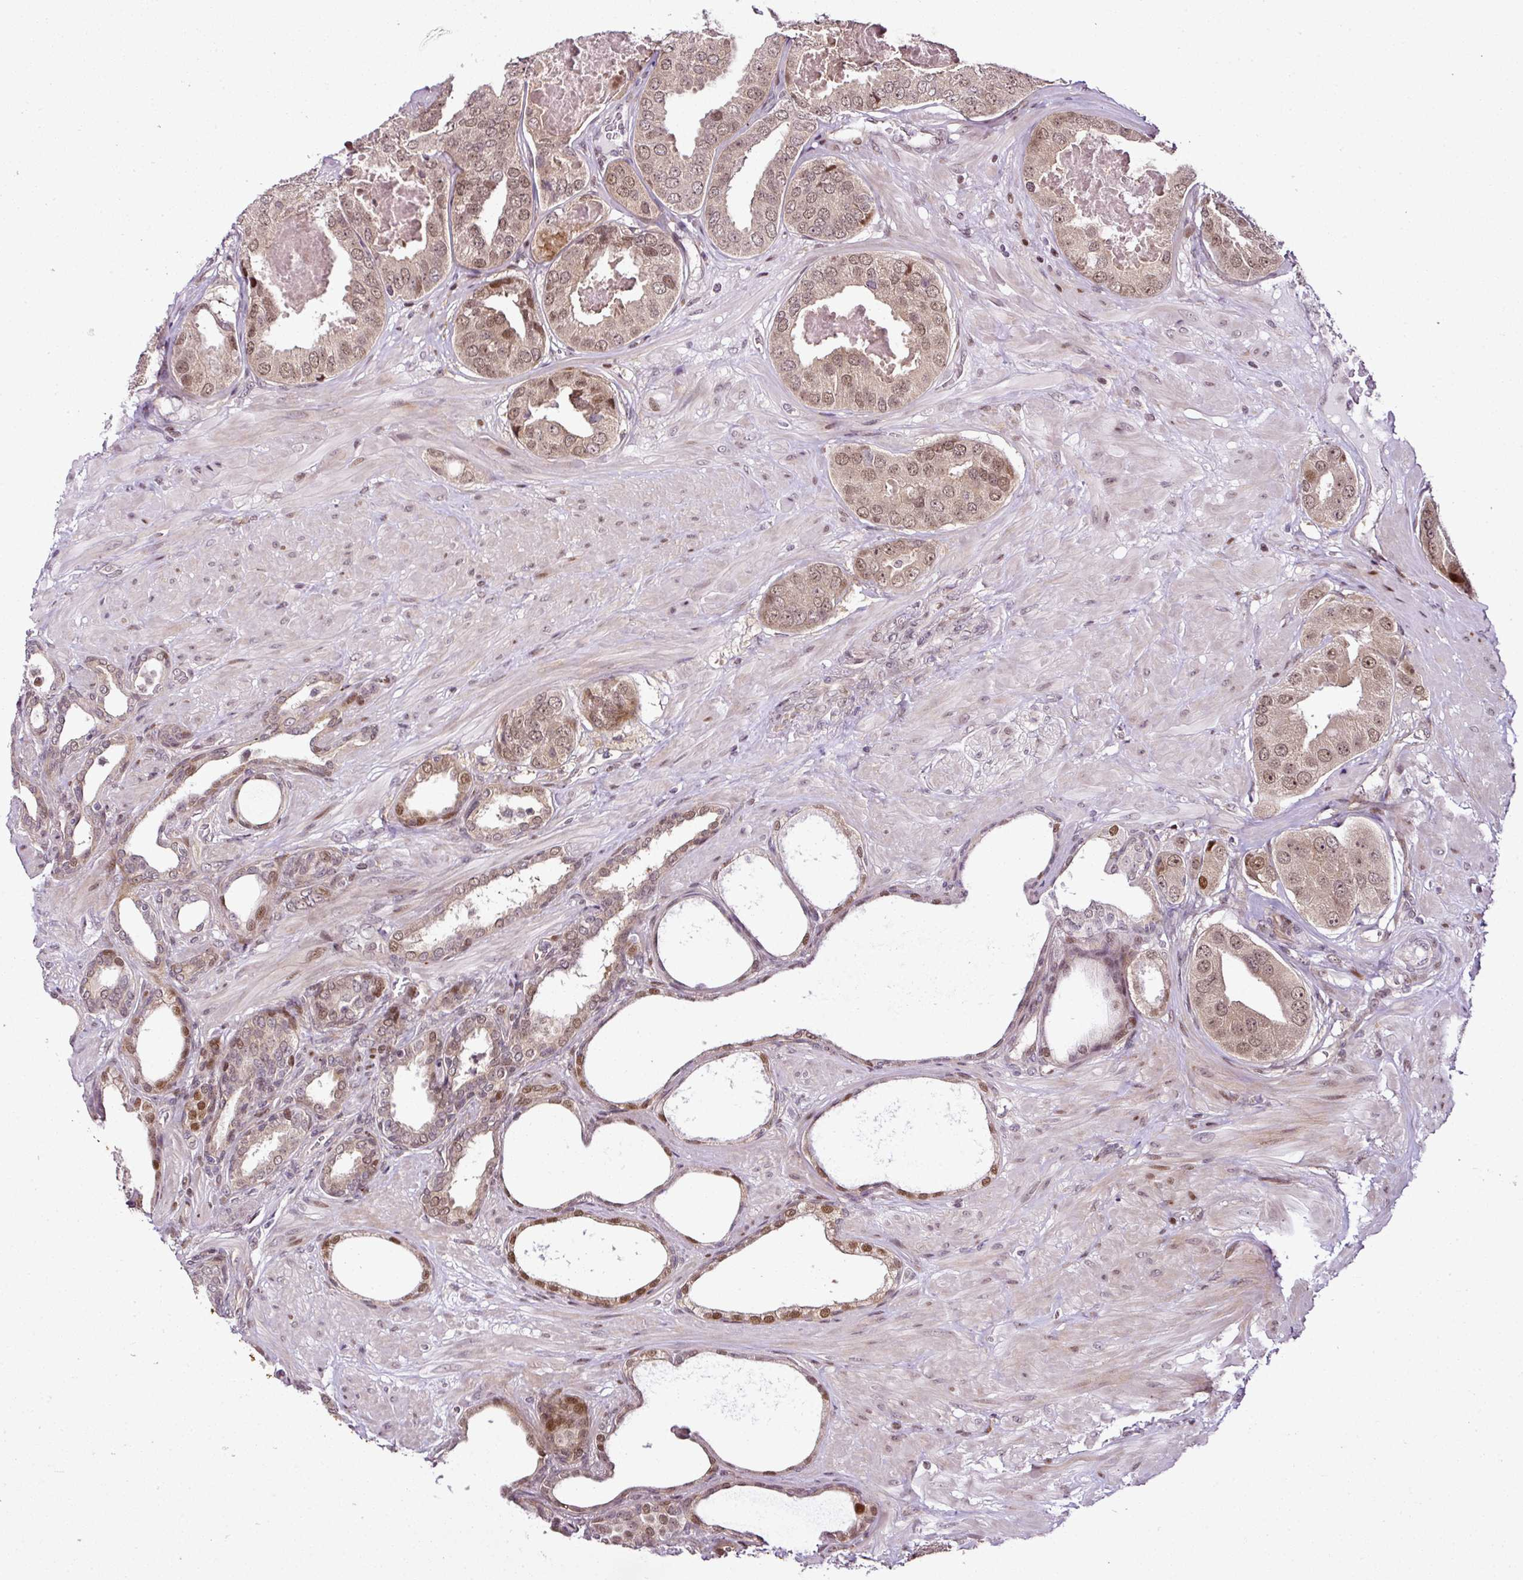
{"staining": {"intensity": "moderate", "quantity": ">75%", "location": "nuclear"}, "tissue": "prostate cancer", "cell_type": "Tumor cells", "image_type": "cancer", "snomed": [{"axis": "morphology", "description": "Adenocarcinoma, High grade"}, {"axis": "topography", "description": "Prostate"}], "caption": "Moderate nuclear protein staining is present in approximately >75% of tumor cells in prostate cancer (adenocarcinoma (high-grade)).", "gene": "COPRS", "patient": {"sex": "male", "age": 63}}